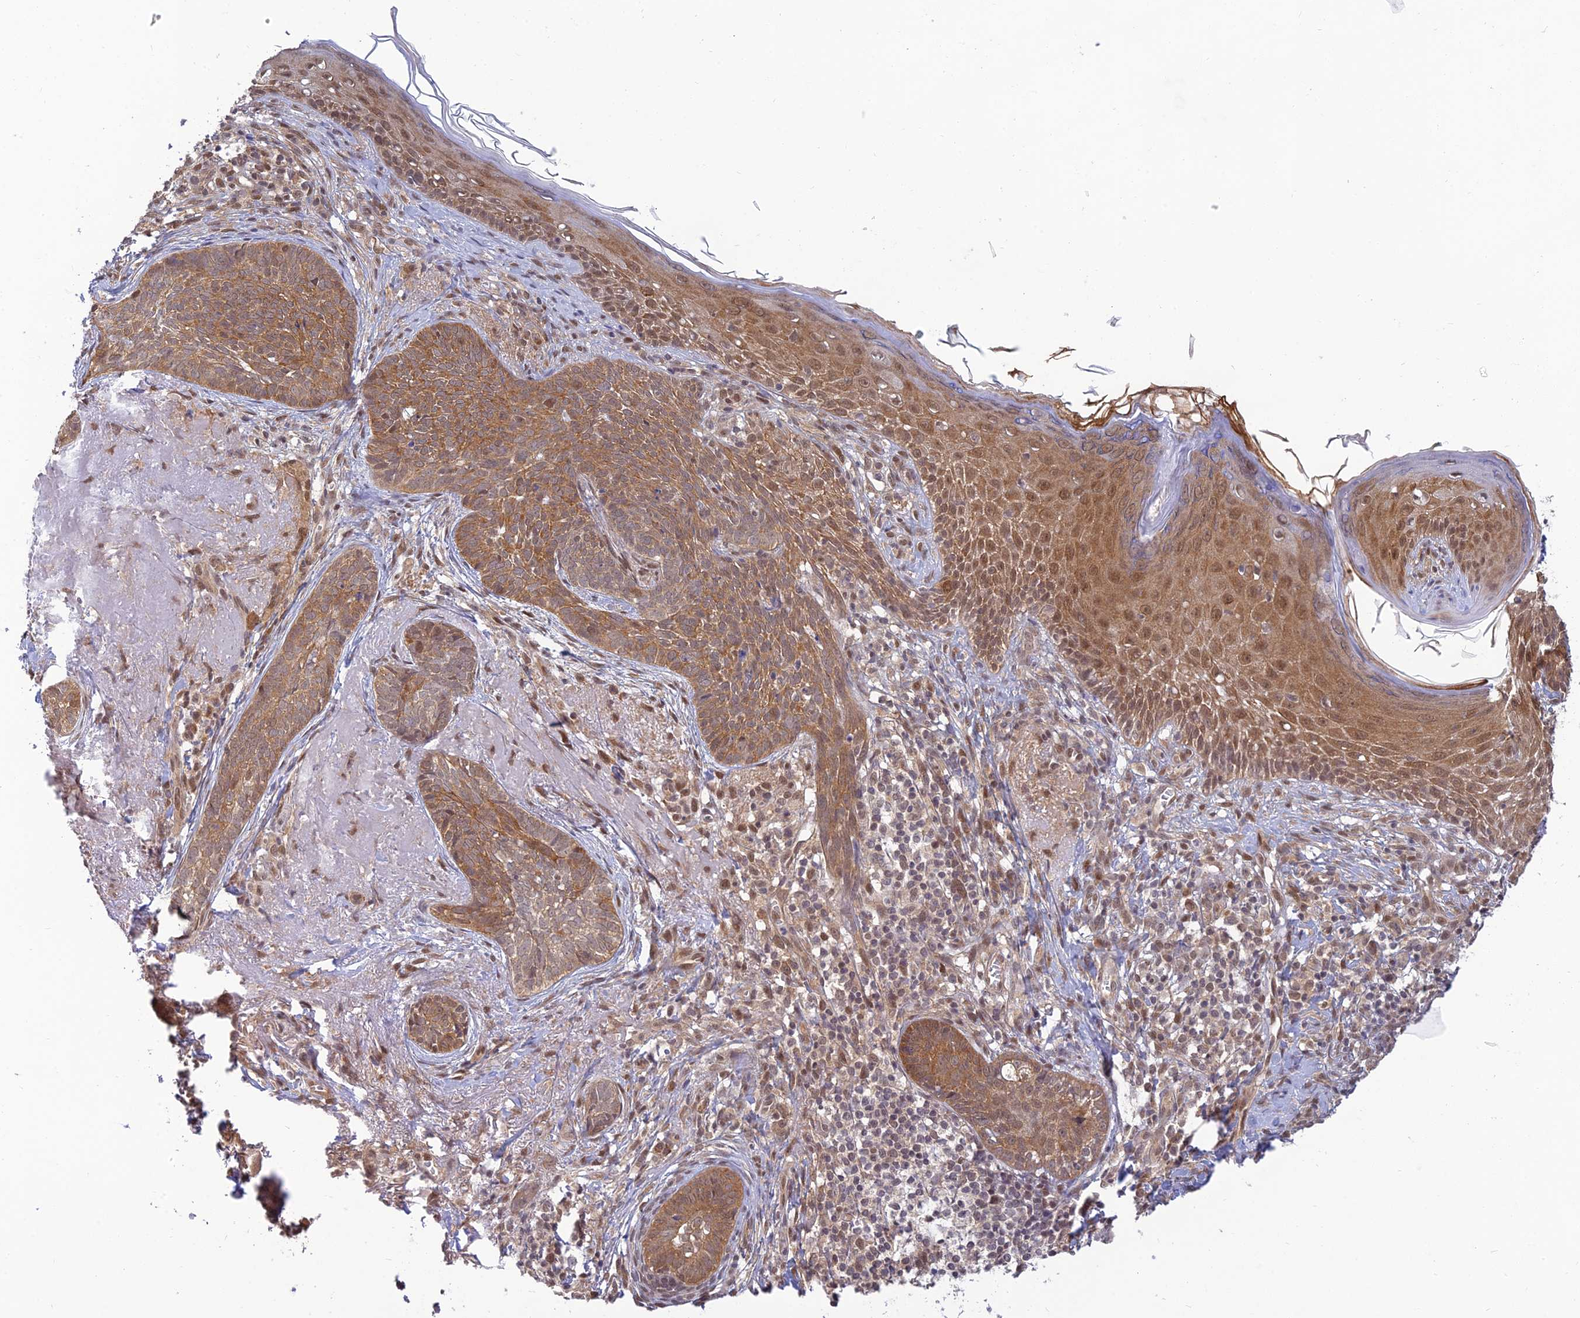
{"staining": {"intensity": "moderate", "quantity": ">75%", "location": "cytoplasmic/membranous"}, "tissue": "skin cancer", "cell_type": "Tumor cells", "image_type": "cancer", "snomed": [{"axis": "morphology", "description": "Basal cell carcinoma"}, {"axis": "topography", "description": "Skin"}], "caption": "Tumor cells reveal medium levels of moderate cytoplasmic/membranous expression in about >75% of cells in human skin cancer (basal cell carcinoma).", "gene": "SKIC8", "patient": {"sex": "female", "age": 76}}